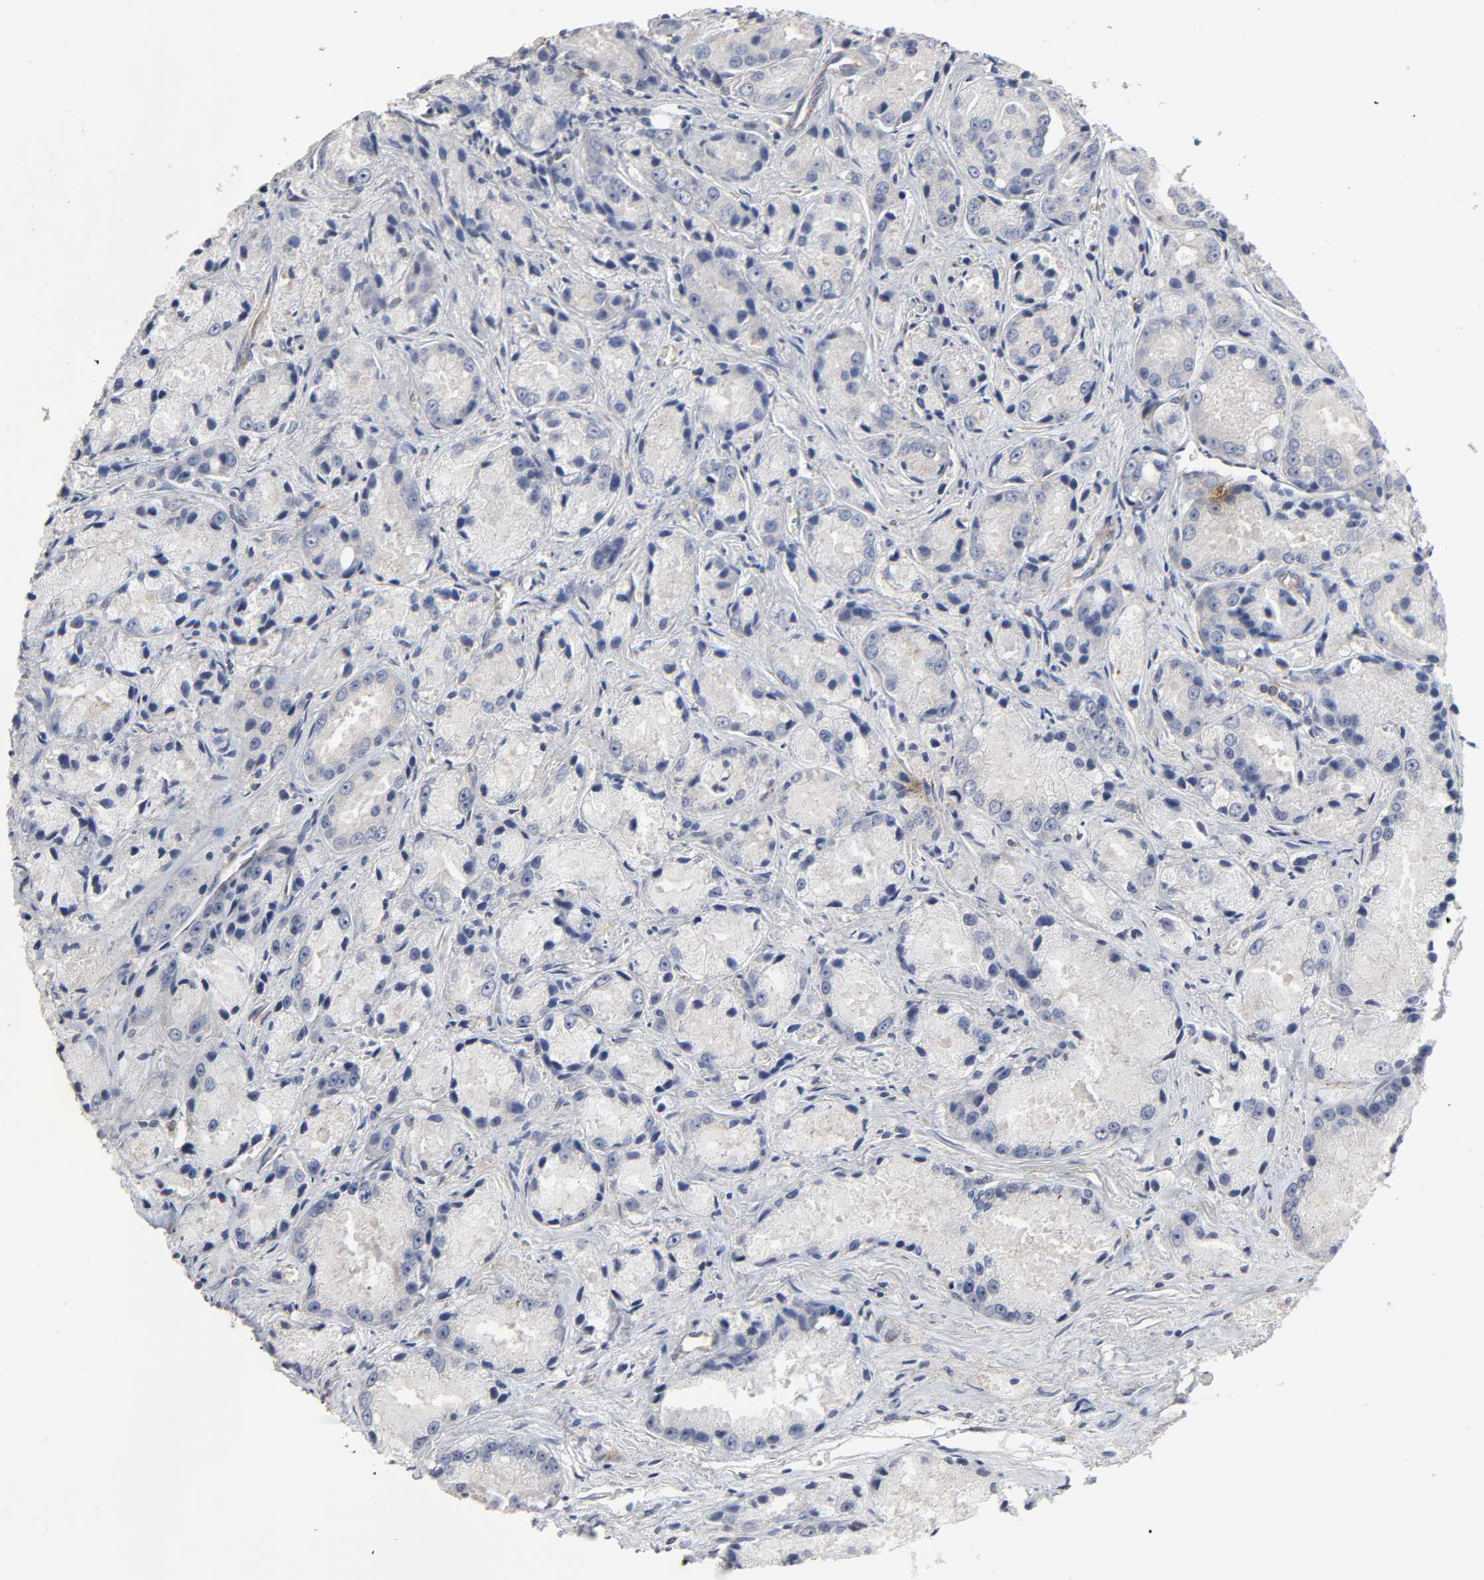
{"staining": {"intensity": "weak", "quantity": "25%-75%", "location": "cytoplasmic/membranous"}, "tissue": "prostate cancer", "cell_type": "Tumor cells", "image_type": "cancer", "snomed": [{"axis": "morphology", "description": "Adenocarcinoma, Low grade"}, {"axis": "topography", "description": "Prostate"}], "caption": "Protein expression analysis of human prostate cancer reveals weak cytoplasmic/membranous staining in approximately 25%-75% of tumor cells. (DAB (3,3'-diaminobenzidine) IHC, brown staining for protein, blue staining for nuclei).", "gene": "SH3GLB1", "patient": {"sex": "male", "age": 64}}